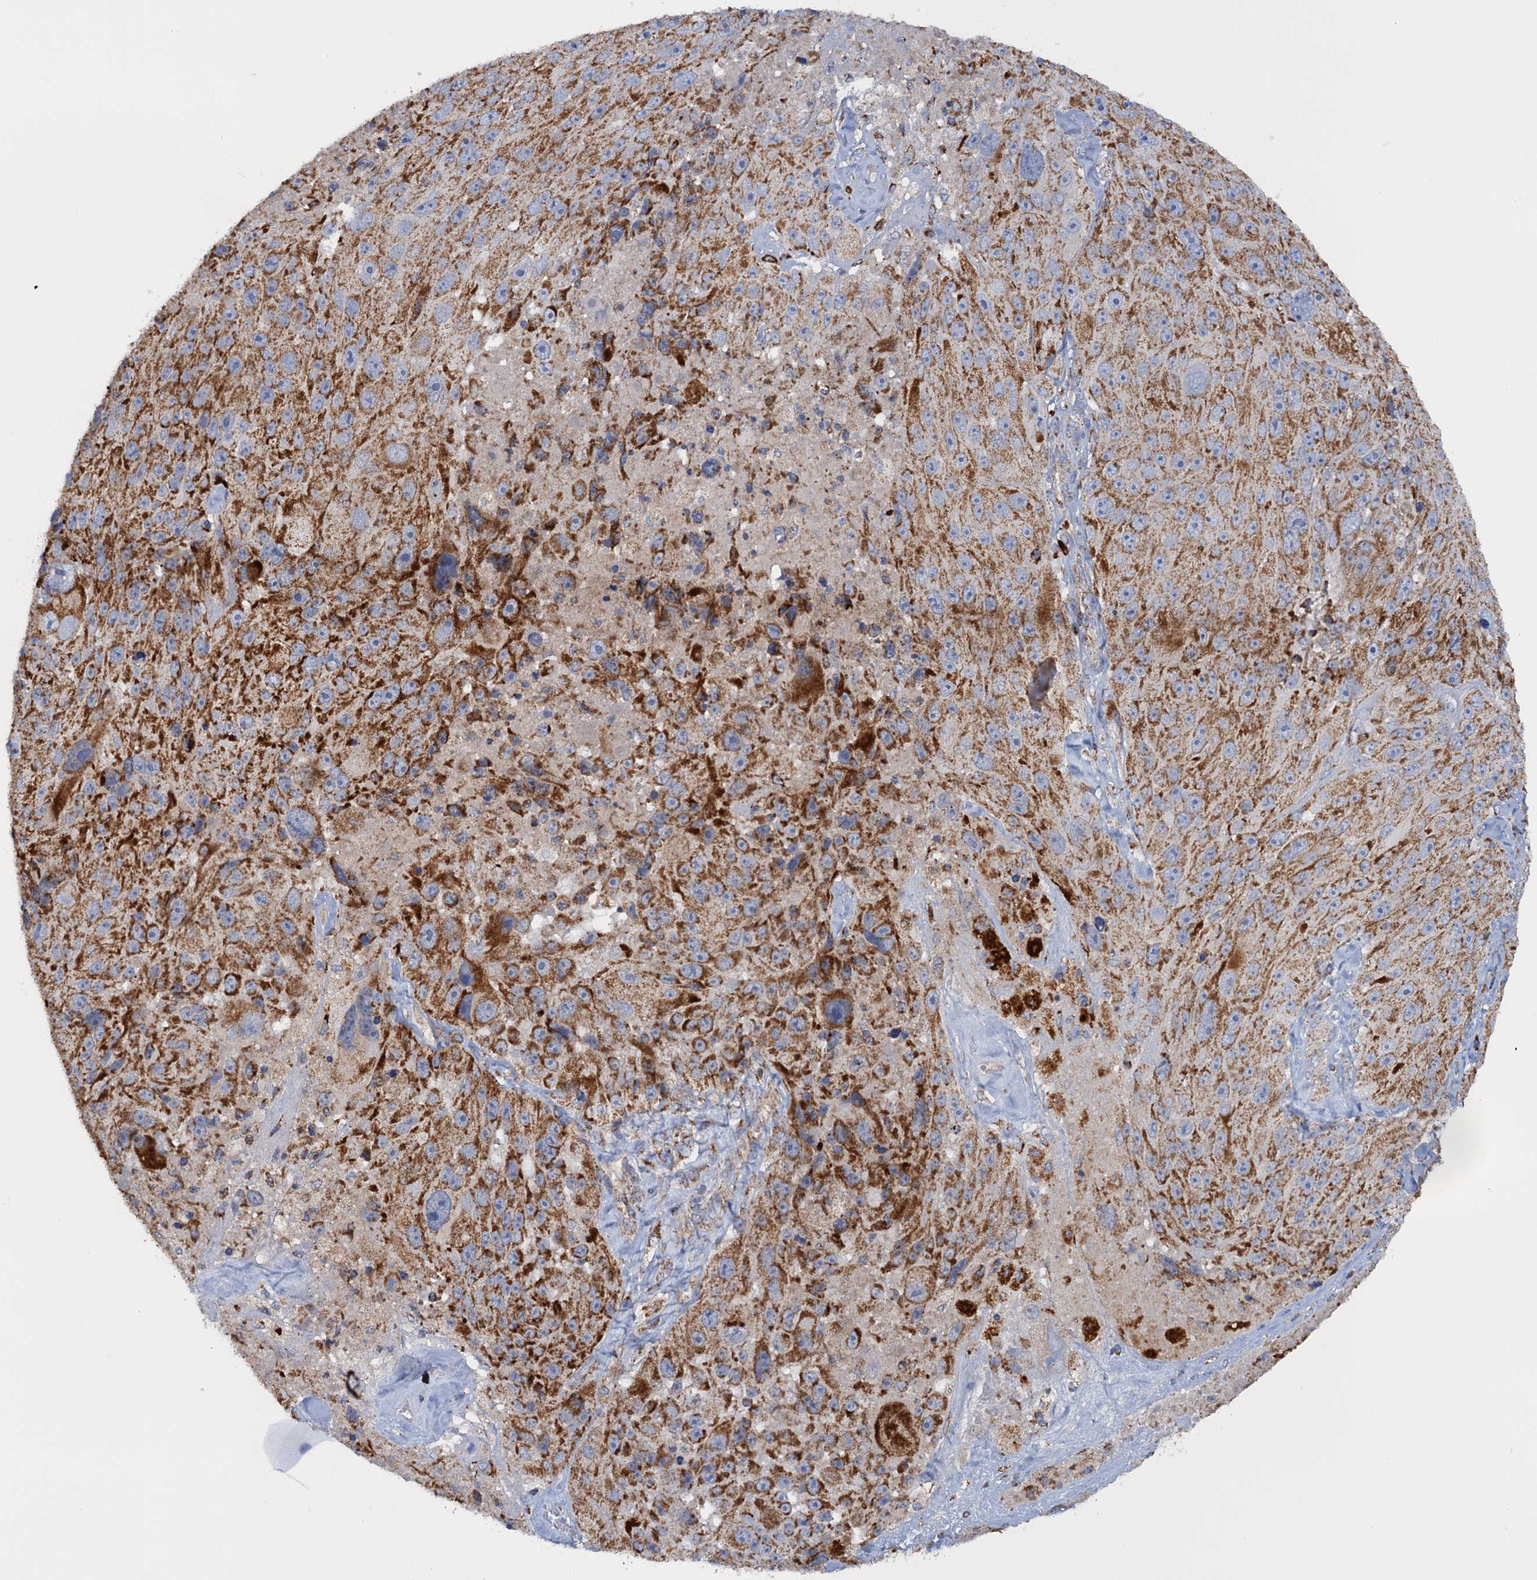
{"staining": {"intensity": "moderate", "quantity": ">75%", "location": "cytoplasmic/membranous"}, "tissue": "melanoma", "cell_type": "Tumor cells", "image_type": "cancer", "snomed": [{"axis": "morphology", "description": "Malignant melanoma, Metastatic site"}, {"axis": "topography", "description": "Lymph node"}], "caption": "Immunohistochemistry (IHC) staining of melanoma, which demonstrates medium levels of moderate cytoplasmic/membranous positivity in about >75% of tumor cells indicating moderate cytoplasmic/membranous protein staining. The staining was performed using DAB (brown) for protein detection and nuclei were counterstained in hematoxylin (blue).", "gene": "GTPBP3", "patient": {"sex": "male", "age": 62}}